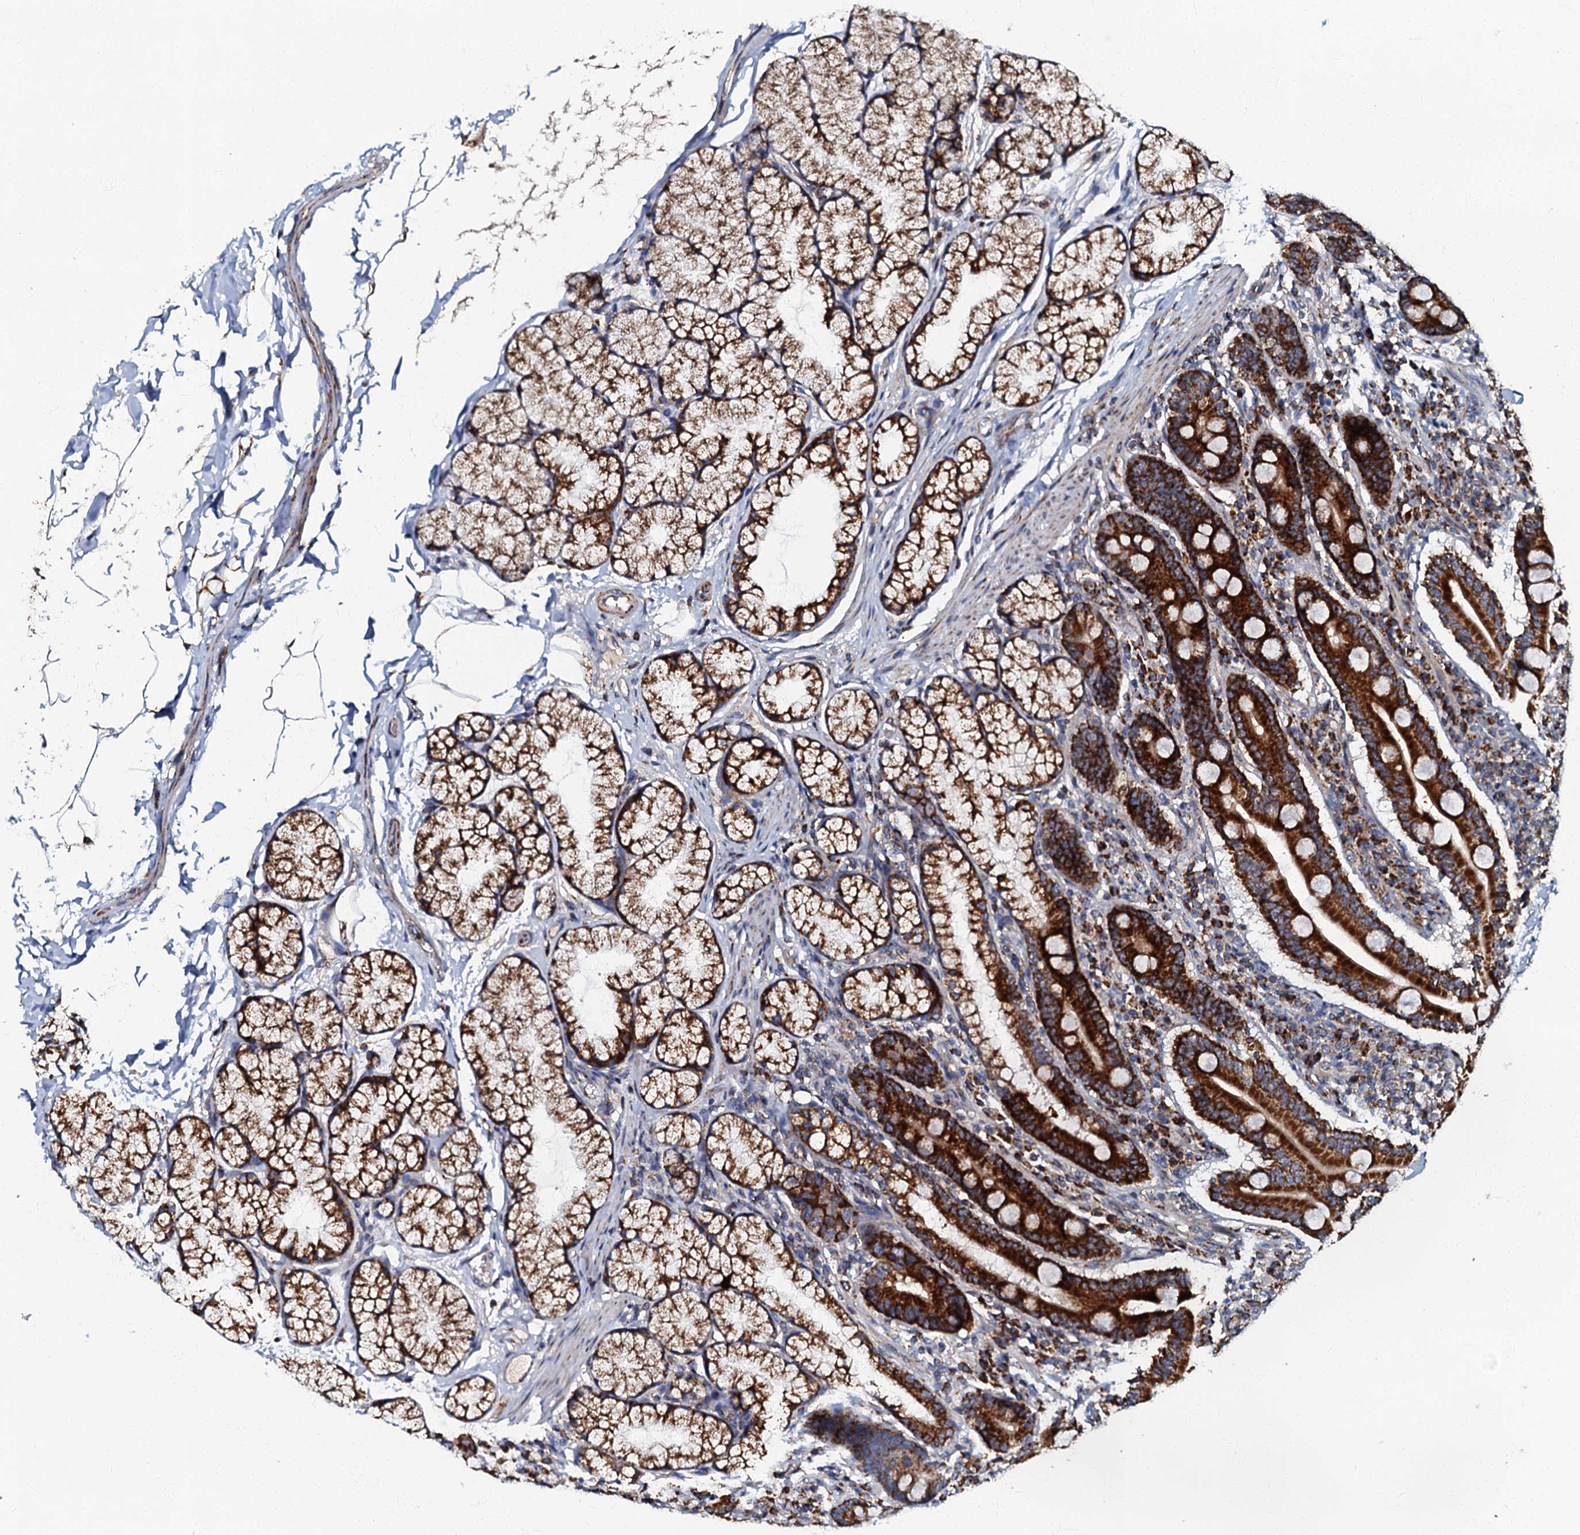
{"staining": {"intensity": "strong", "quantity": ">75%", "location": "cytoplasmic/membranous"}, "tissue": "duodenum", "cell_type": "Glandular cells", "image_type": "normal", "snomed": [{"axis": "morphology", "description": "Normal tissue, NOS"}, {"axis": "topography", "description": "Duodenum"}], "caption": "Strong cytoplasmic/membranous positivity is seen in approximately >75% of glandular cells in normal duodenum.", "gene": "NDUFA12", "patient": {"sex": "male", "age": 35}}